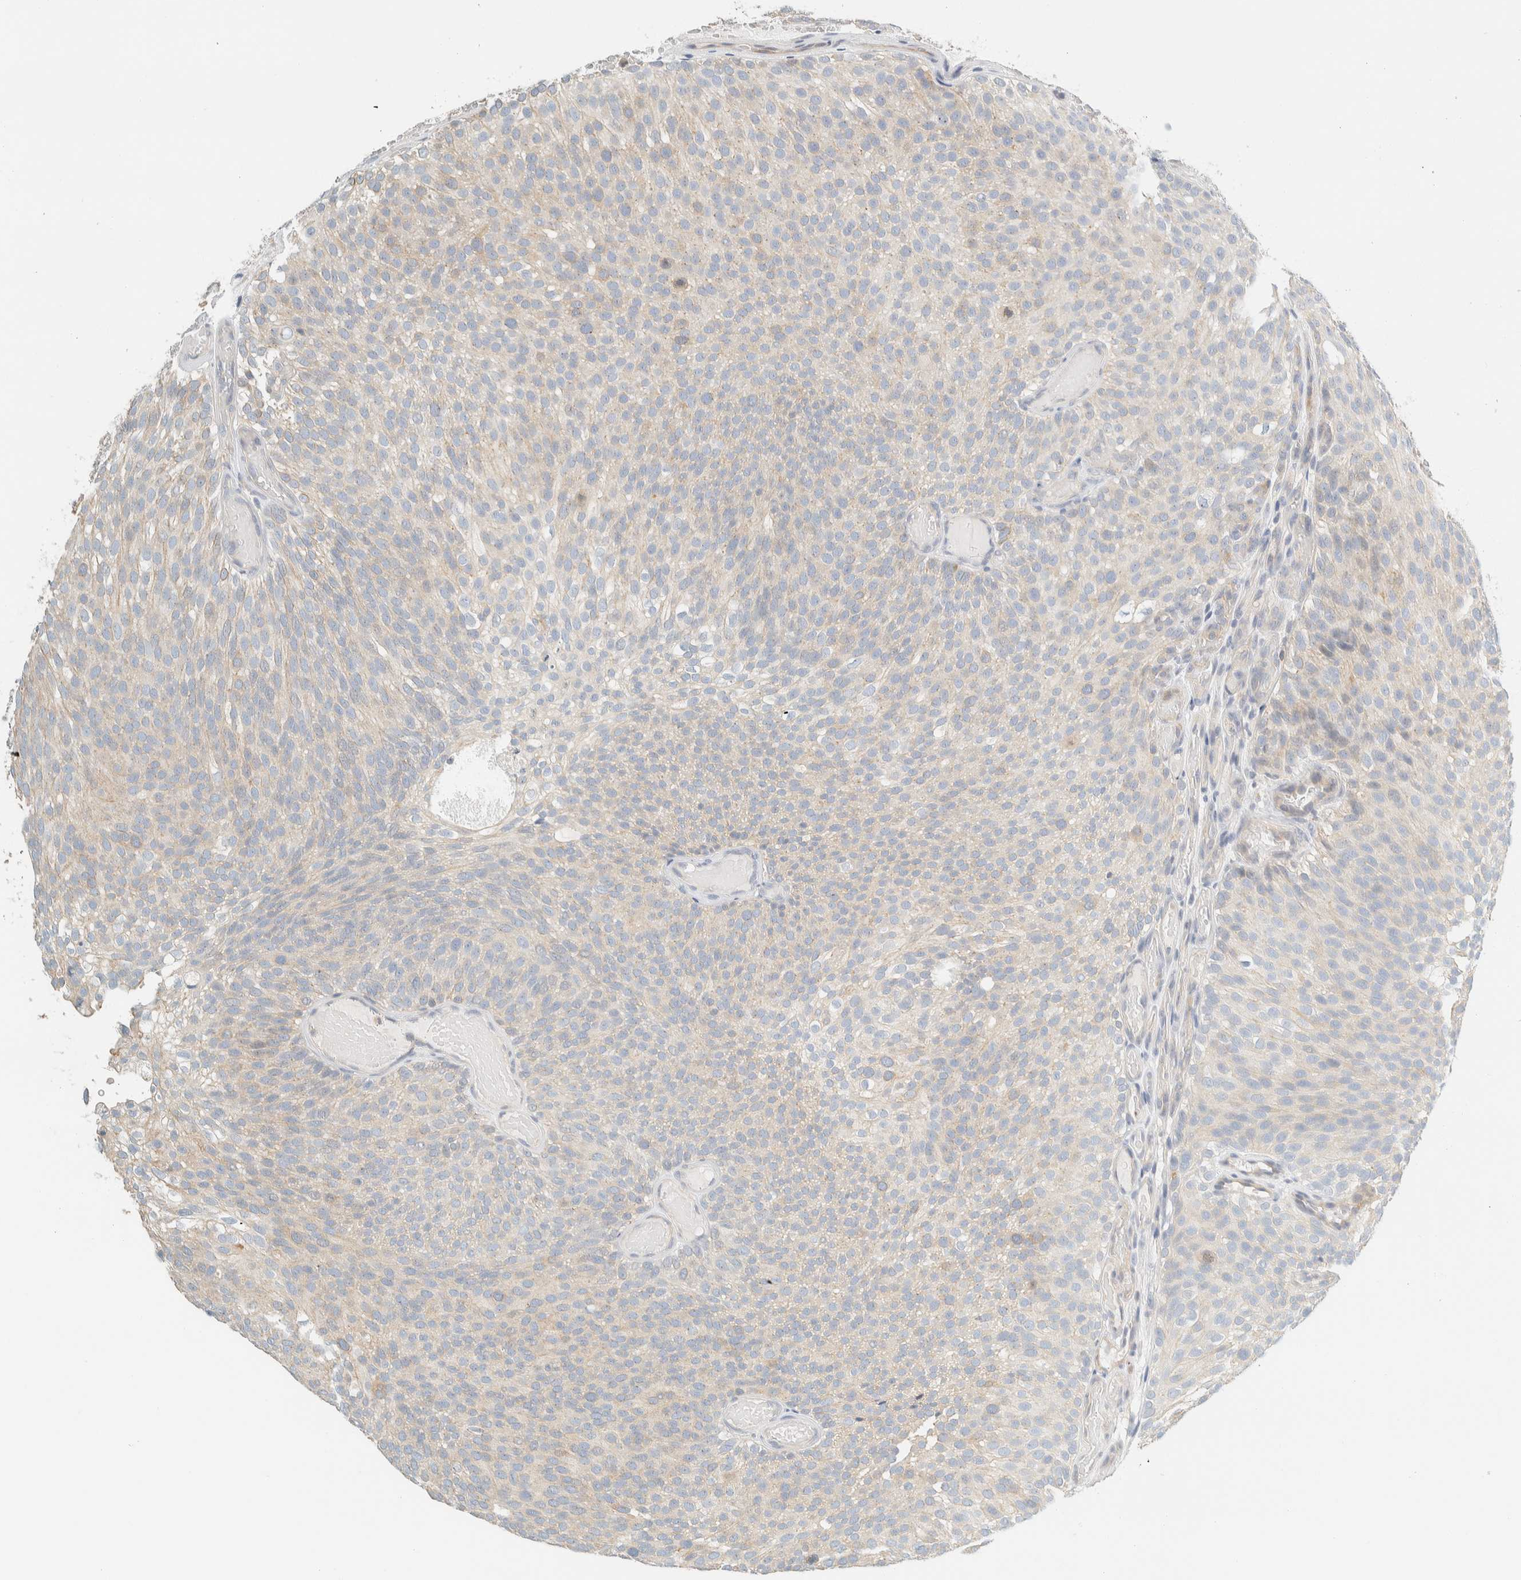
{"staining": {"intensity": "negative", "quantity": "none", "location": "none"}, "tissue": "urothelial cancer", "cell_type": "Tumor cells", "image_type": "cancer", "snomed": [{"axis": "morphology", "description": "Urothelial carcinoma, Low grade"}, {"axis": "topography", "description": "Urinary bladder"}], "caption": "Micrograph shows no significant protein positivity in tumor cells of low-grade urothelial carcinoma.", "gene": "NDE1", "patient": {"sex": "male", "age": 78}}